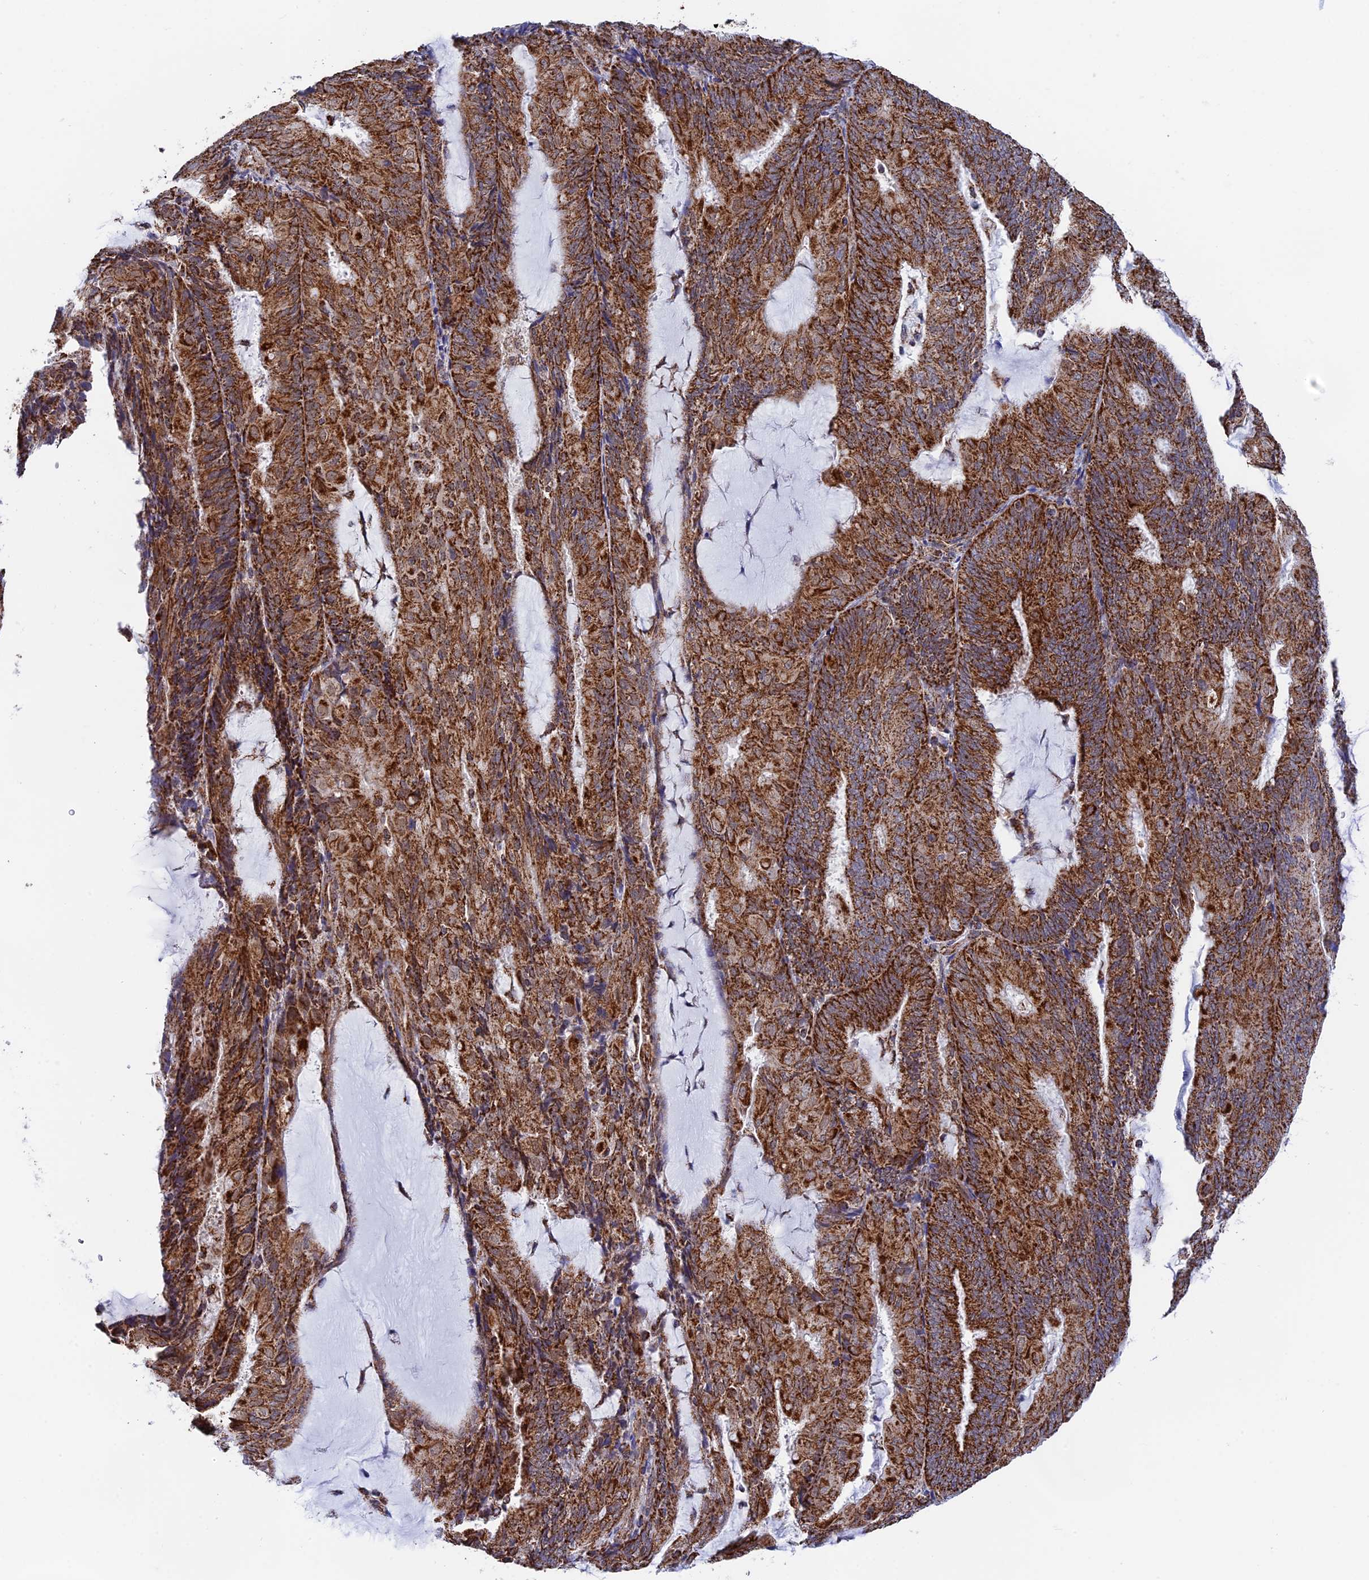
{"staining": {"intensity": "strong", "quantity": ">75%", "location": "cytoplasmic/membranous"}, "tissue": "endometrial cancer", "cell_type": "Tumor cells", "image_type": "cancer", "snomed": [{"axis": "morphology", "description": "Adenocarcinoma, NOS"}, {"axis": "topography", "description": "Endometrium"}], "caption": "IHC (DAB) staining of human adenocarcinoma (endometrial) exhibits strong cytoplasmic/membranous protein expression in approximately >75% of tumor cells. The staining was performed using DAB to visualize the protein expression in brown, while the nuclei were stained in blue with hematoxylin (Magnification: 20x).", "gene": "CDC16", "patient": {"sex": "female", "age": 81}}